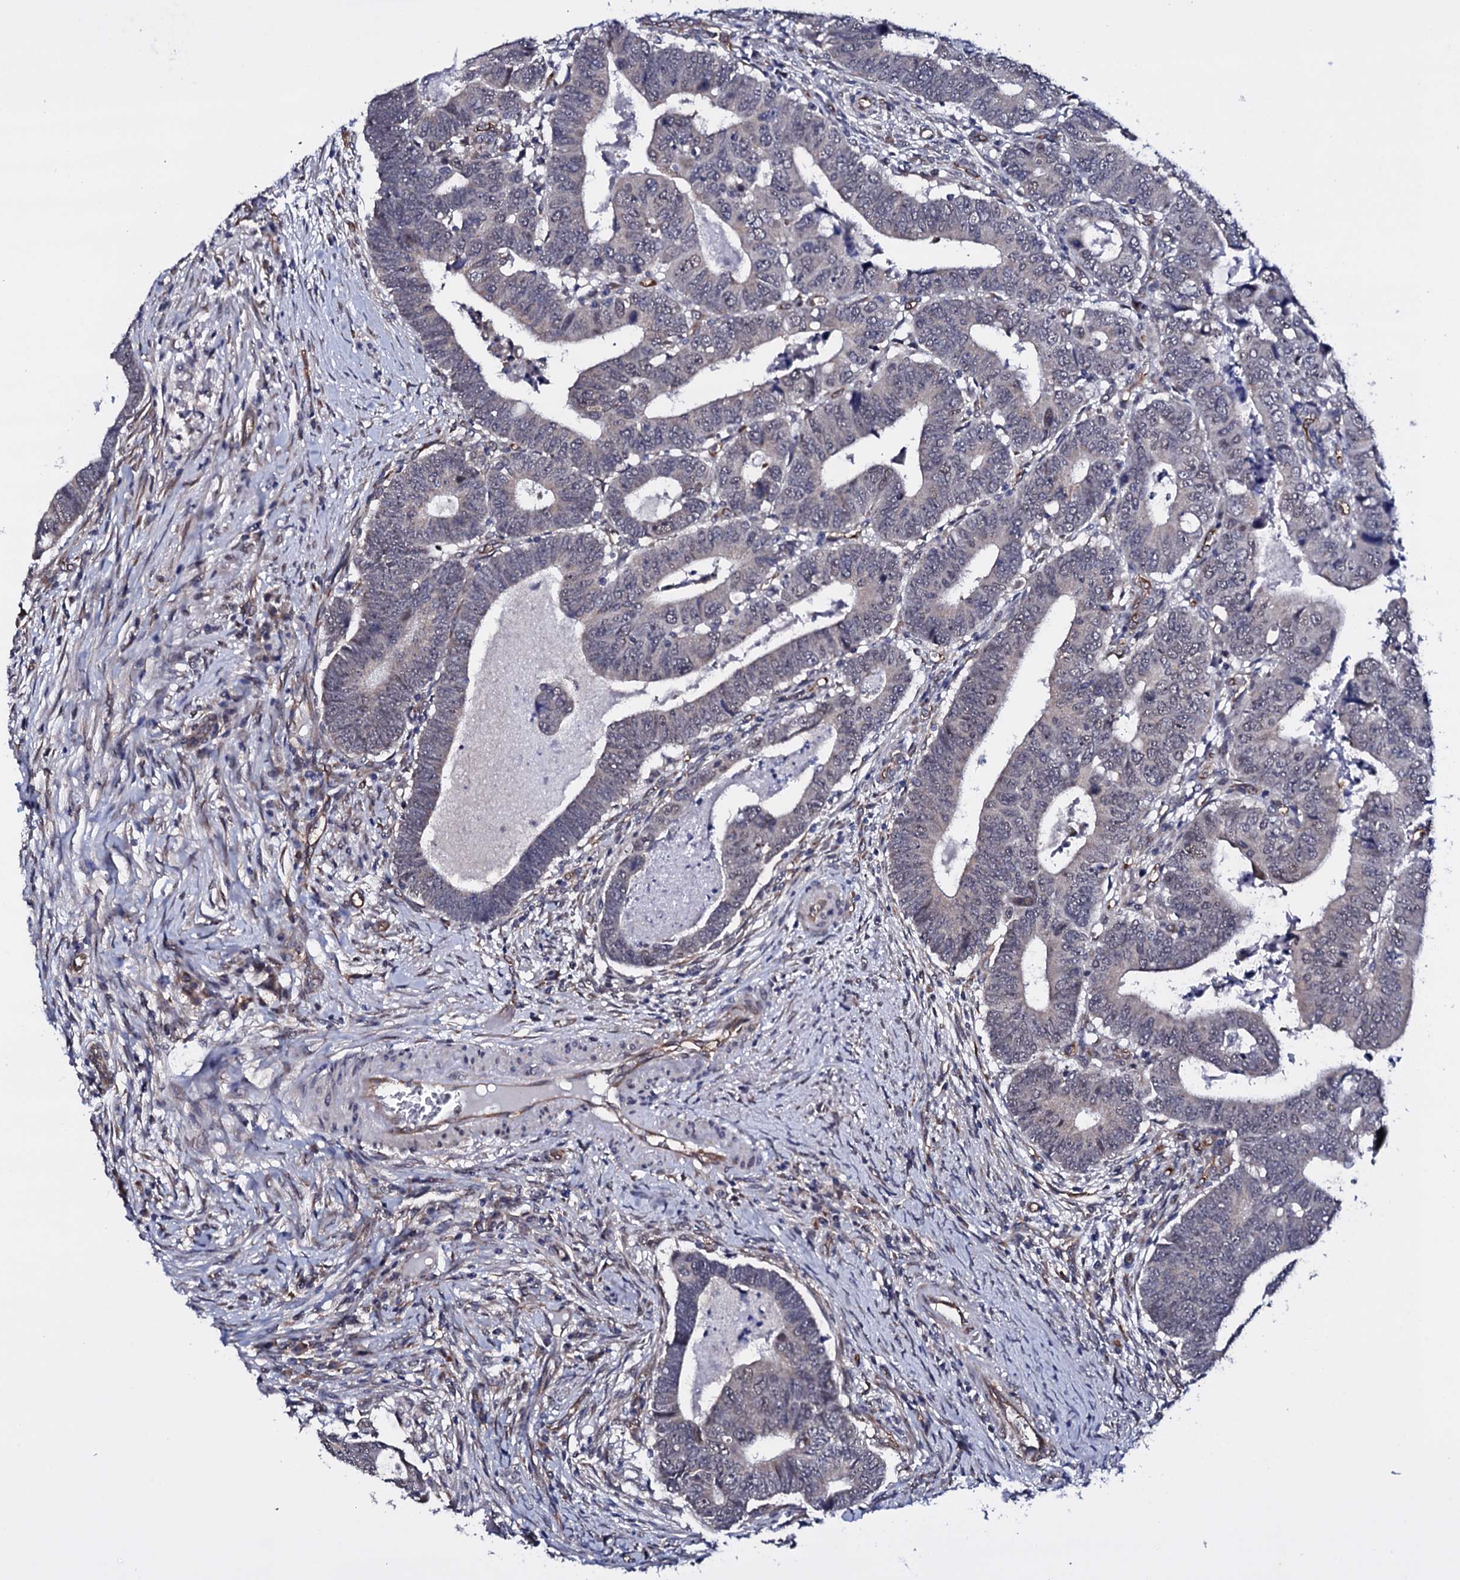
{"staining": {"intensity": "weak", "quantity": "<25%", "location": "nuclear"}, "tissue": "colorectal cancer", "cell_type": "Tumor cells", "image_type": "cancer", "snomed": [{"axis": "morphology", "description": "Normal tissue, NOS"}, {"axis": "morphology", "description": "Adenocarcinoma, NOS"}, {"axis": "topography", "description": "Rectum"}], "caption": "Histopathology image shows no significant protein expression in tumor cells of colorectal adenocarcinoma. Nuclei are stained in blue.", "gene": "GAREM1", "patient": {"sex": "female", "age": 65}}